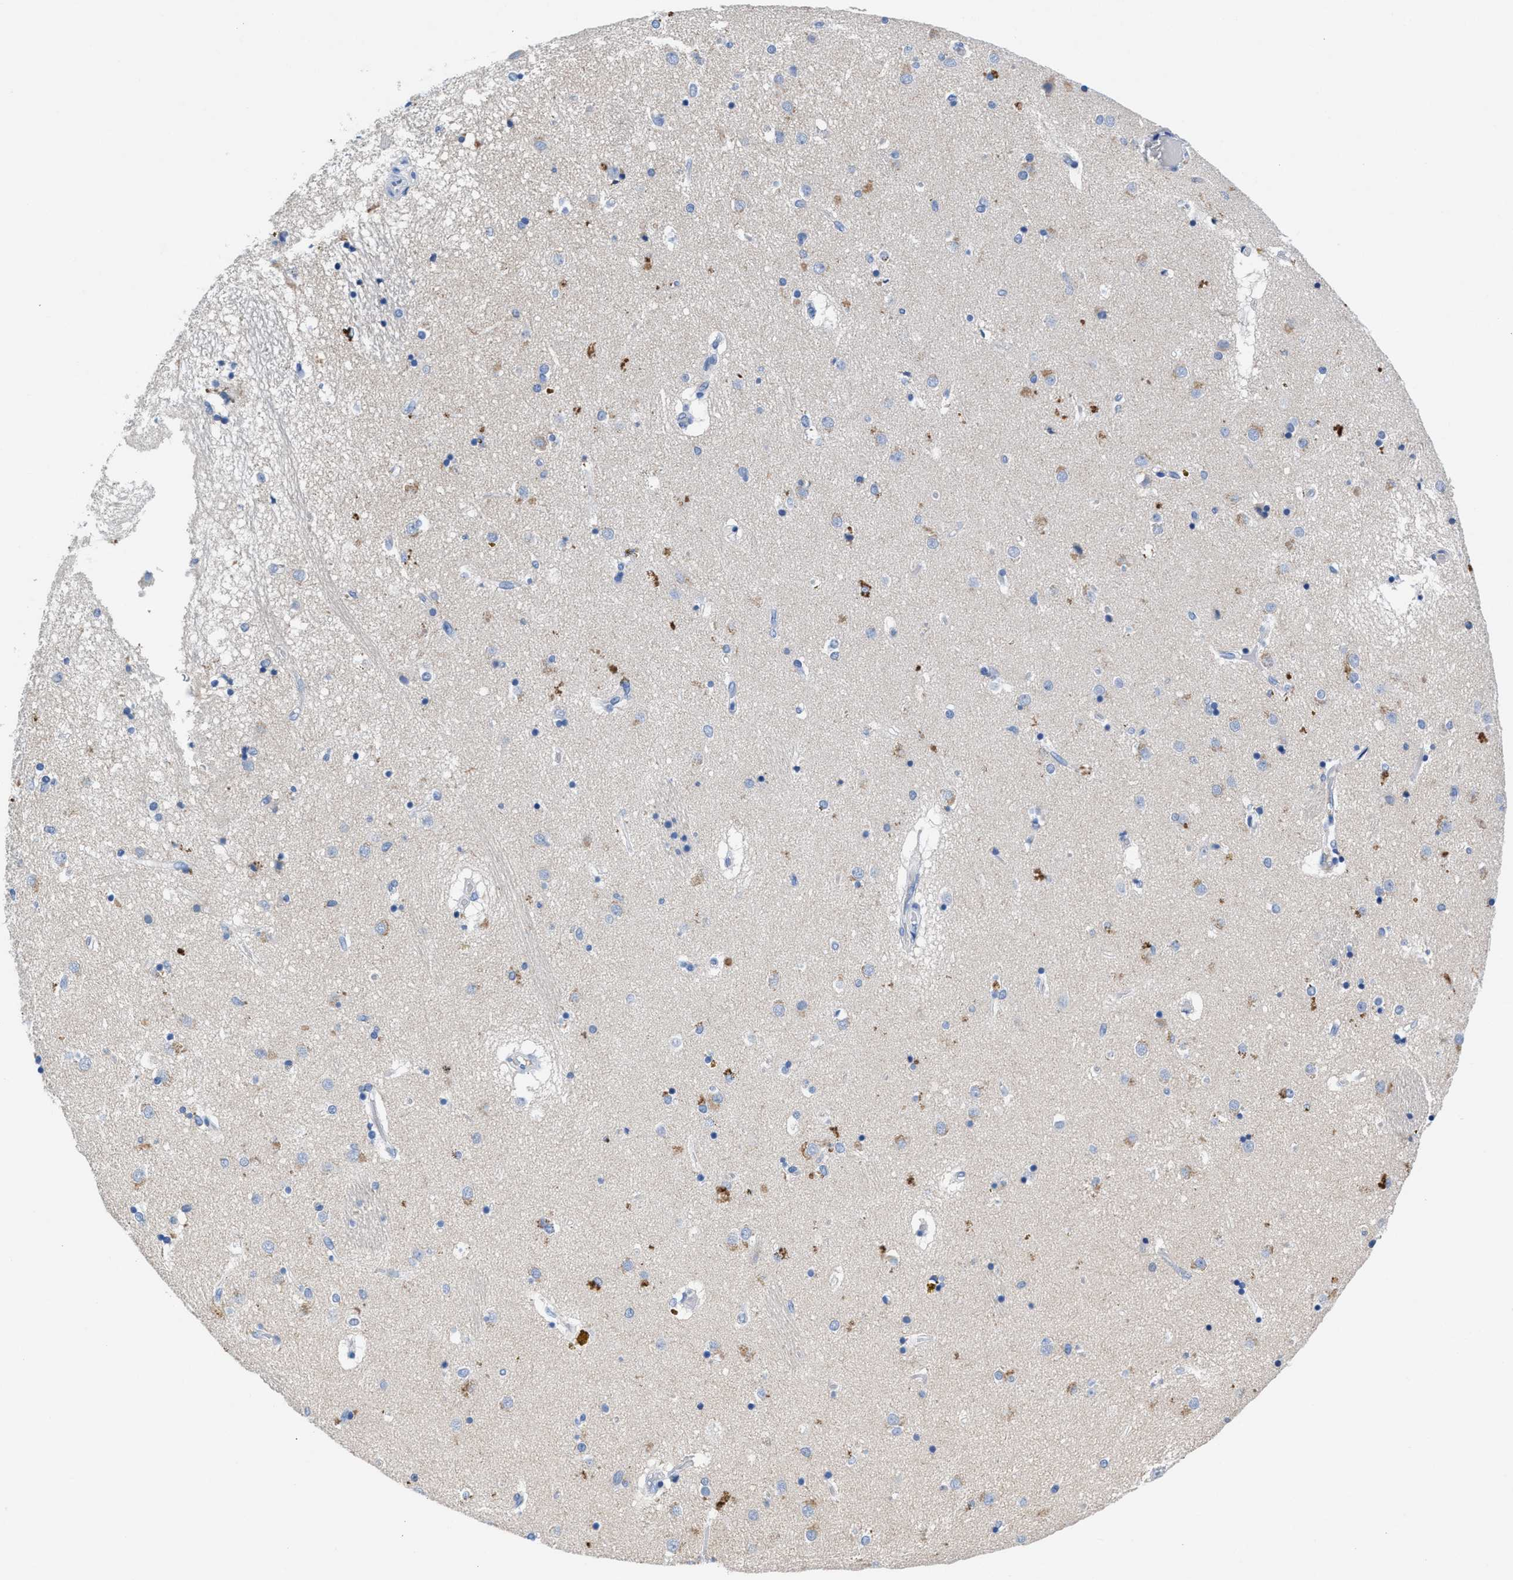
{"staining": {"intensity": "moderate", "quantity": "<25%", "location": "cytoplasmic/membranous"}, "tissue": "caudate", "cell_type": "Glial cells", "image_type": "normal", "snomed": [{"axis": "morphology", "description": "Normal tissue, NOS"}, {"axis": "topography", "description": "Lateral ventricle wall"}], "caption": "Caudate stained with IHC exhibits moderate cytoplasmic/membranous staining in approximately <25% of glial cells.", "gene": "SLFN13", "patient": {"sex": "male", "age": 70}}